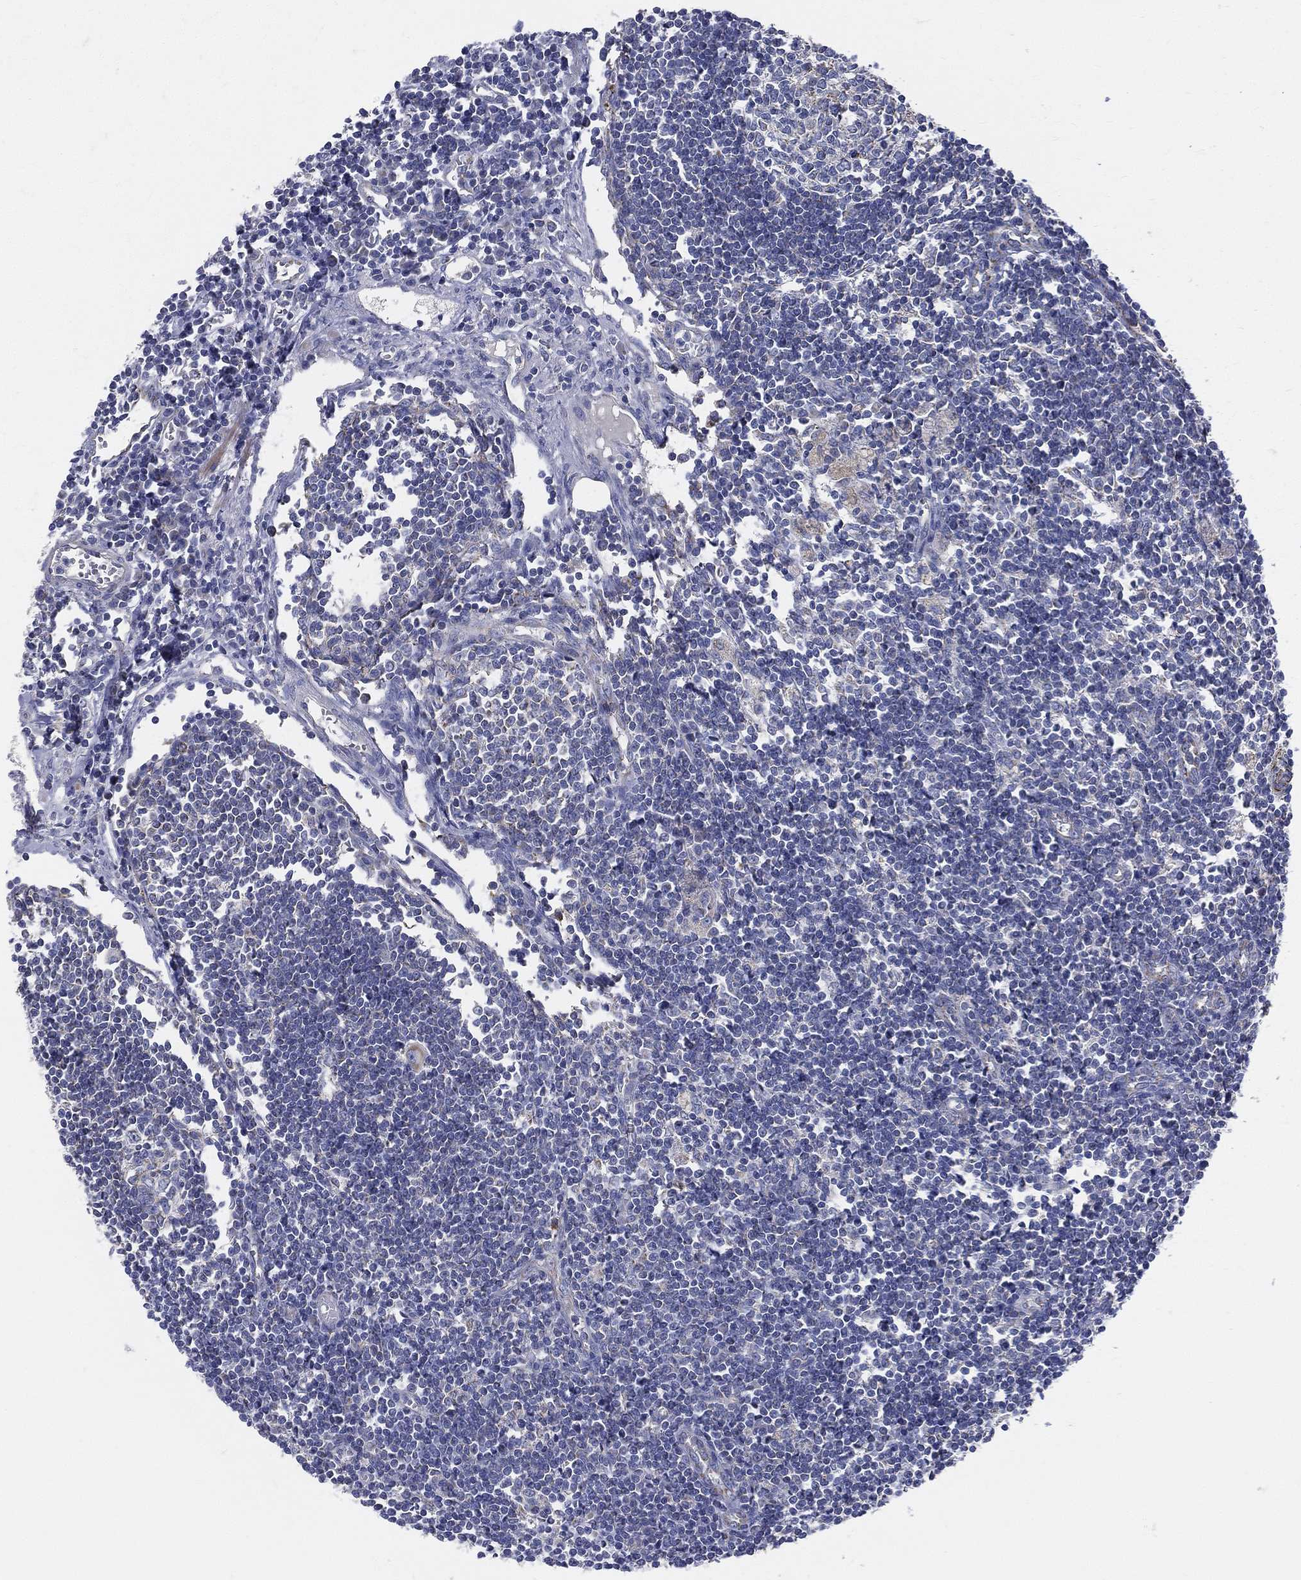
{"staining": {"intensity": "negative", "quantity": "none", "location": "none"}, "tissue": "lymph node", "cell_type": "Germinal center cells", "image_type": "normal", "snomed": [{"axis": "morphology", "description": "Normal tissue, NOS"}, {"axis": "morphology", "description": "Adenocarcinoma, NOS"}, {"axis": "topography", "description": "Lymph node"}, {"axis": "topography", "description": "Pancreas"}], "caption": "IHC of unremarkable lymph node exhibits no staining in germinal center cells.", "gene": "PWWP3A", "patient": {"sex": "female", "age": 58}}